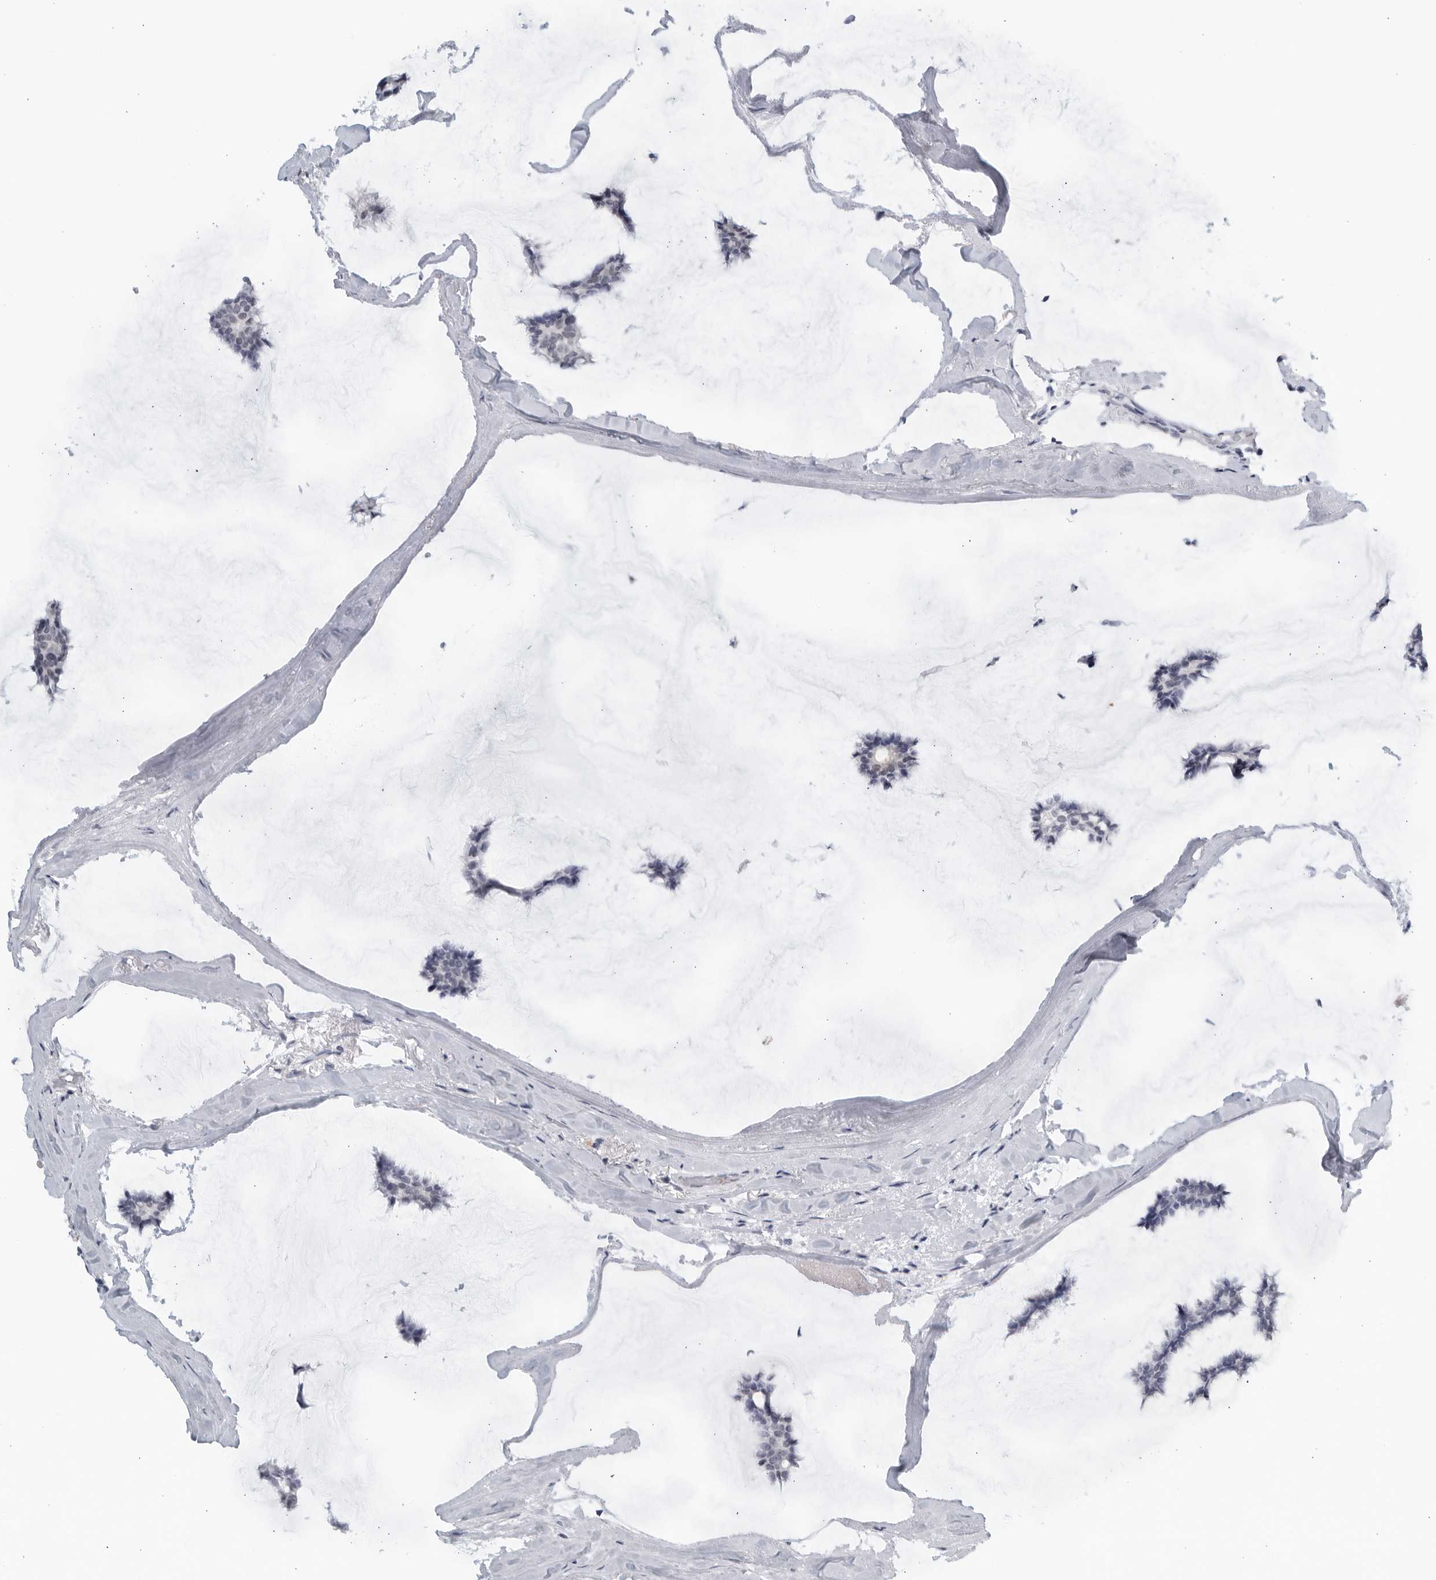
{"staining": {"intensity": "negative", "quantity": "none", "location": "none"}, "tissue": "breast cancer", "cell_type": "Tumor cells", "image_type": "cancer", "snomed": [{"axis": "morphology", "description": "Duct carcinoma"}, {"axis": "topography", "description": "Breast"}], "caption": "High power microscopy micrograph of an immunohistochemistry image of breast invasive ductal carcinoma, revealing no significant staining in tumor cells.", "gene": "KLK7", "patient": {"sex": "female", "age": 93}}